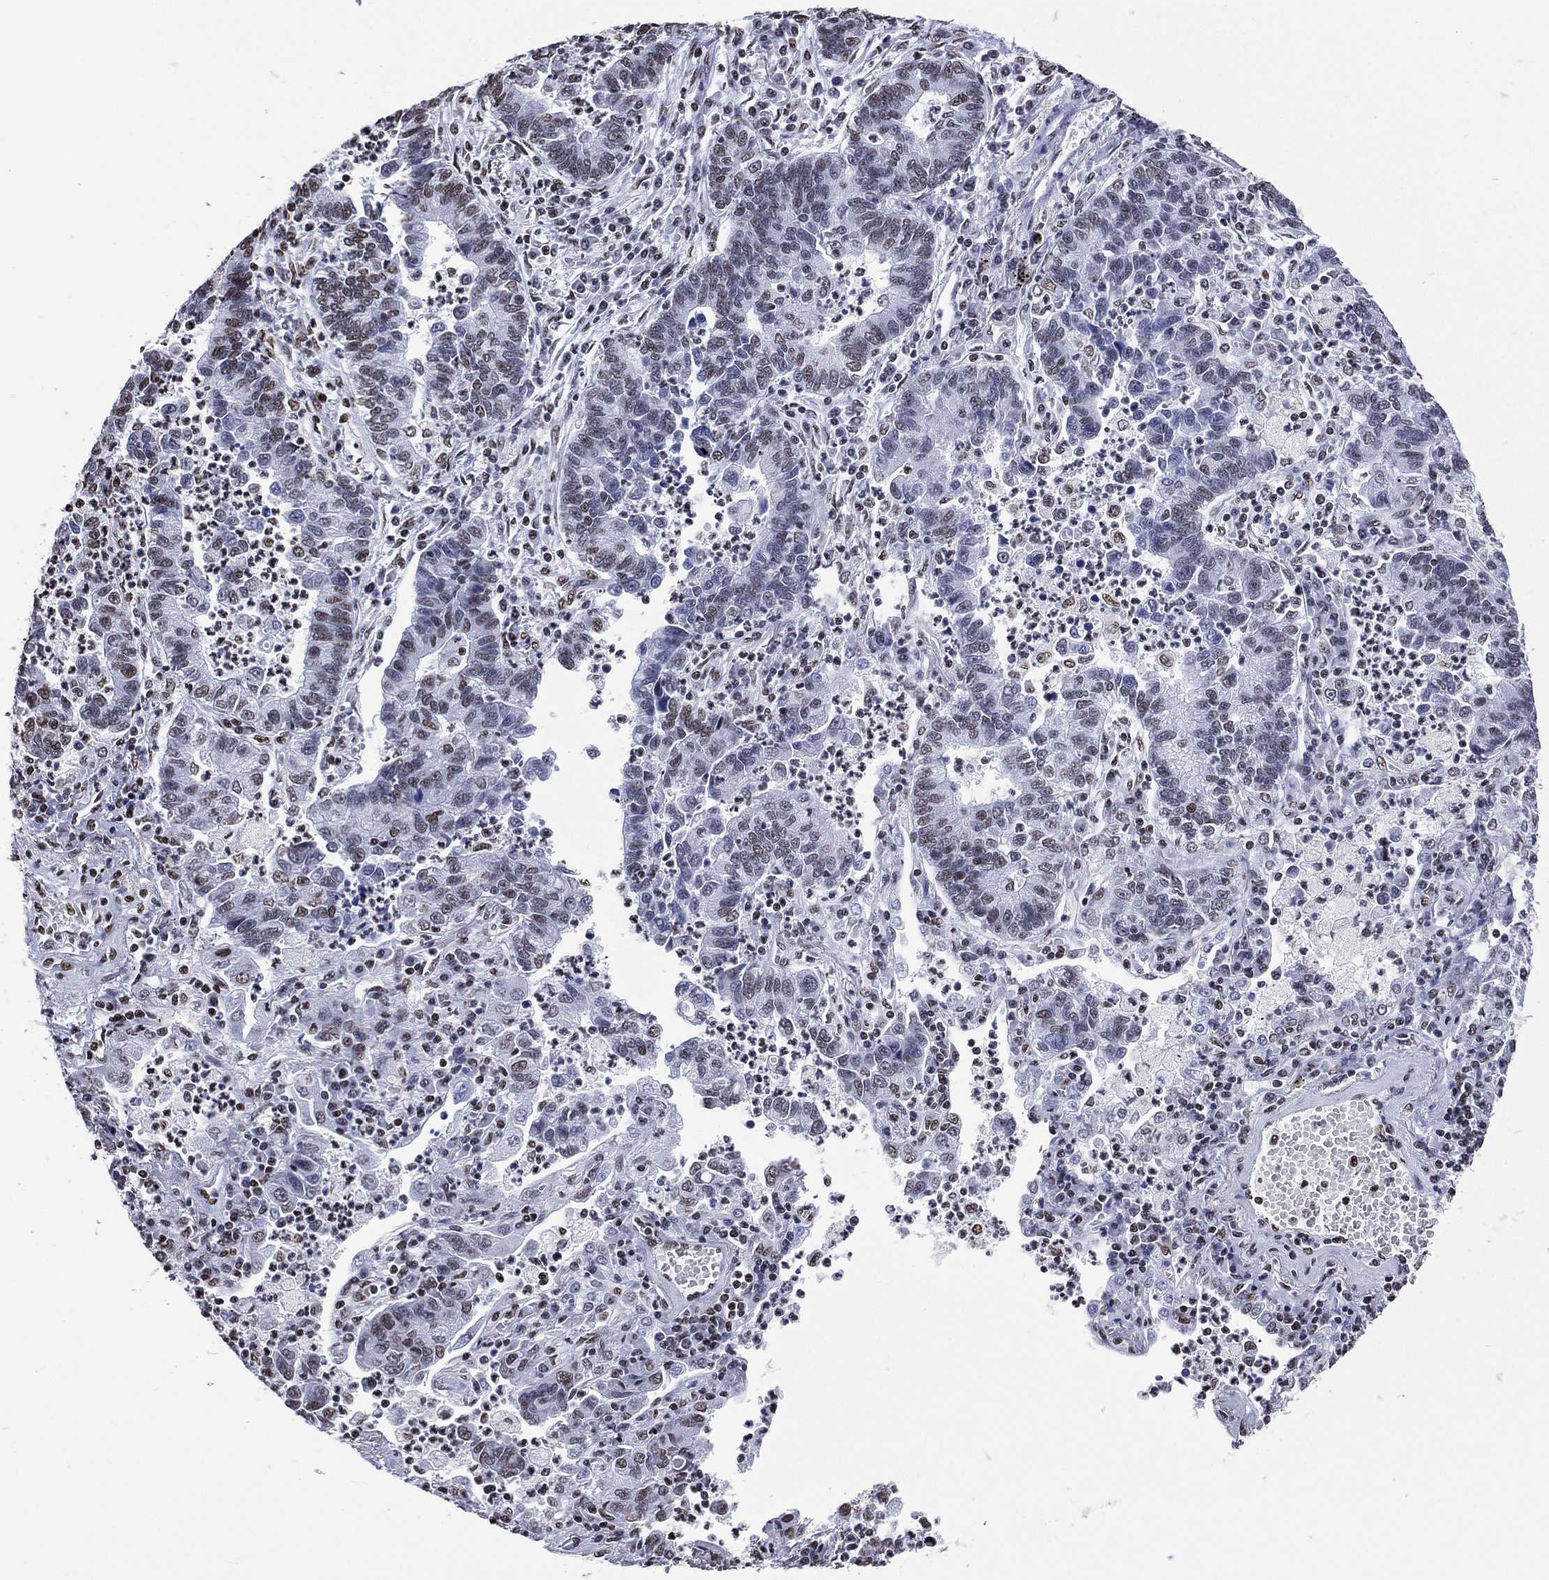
{"staining": {"intensity": "weak", "quantity": "25%-75%", "location": "nuclear"}, "tissue": "lung cancer", "cell_type": "Tumor cells", "image_type": "cancer", "snomed": [{"axis": "morphology", "description": "Adenocarcinoma, NOS"}, {"axis": "topography", "description": "Lung"}], "caption": "Immunohistochemical staining of human lung cancer shows weak nuclear protein expression in about 25%-75% of tumor cells.", "gene": "RETREG2", "patient": {"sex": "female", "age": 57}}